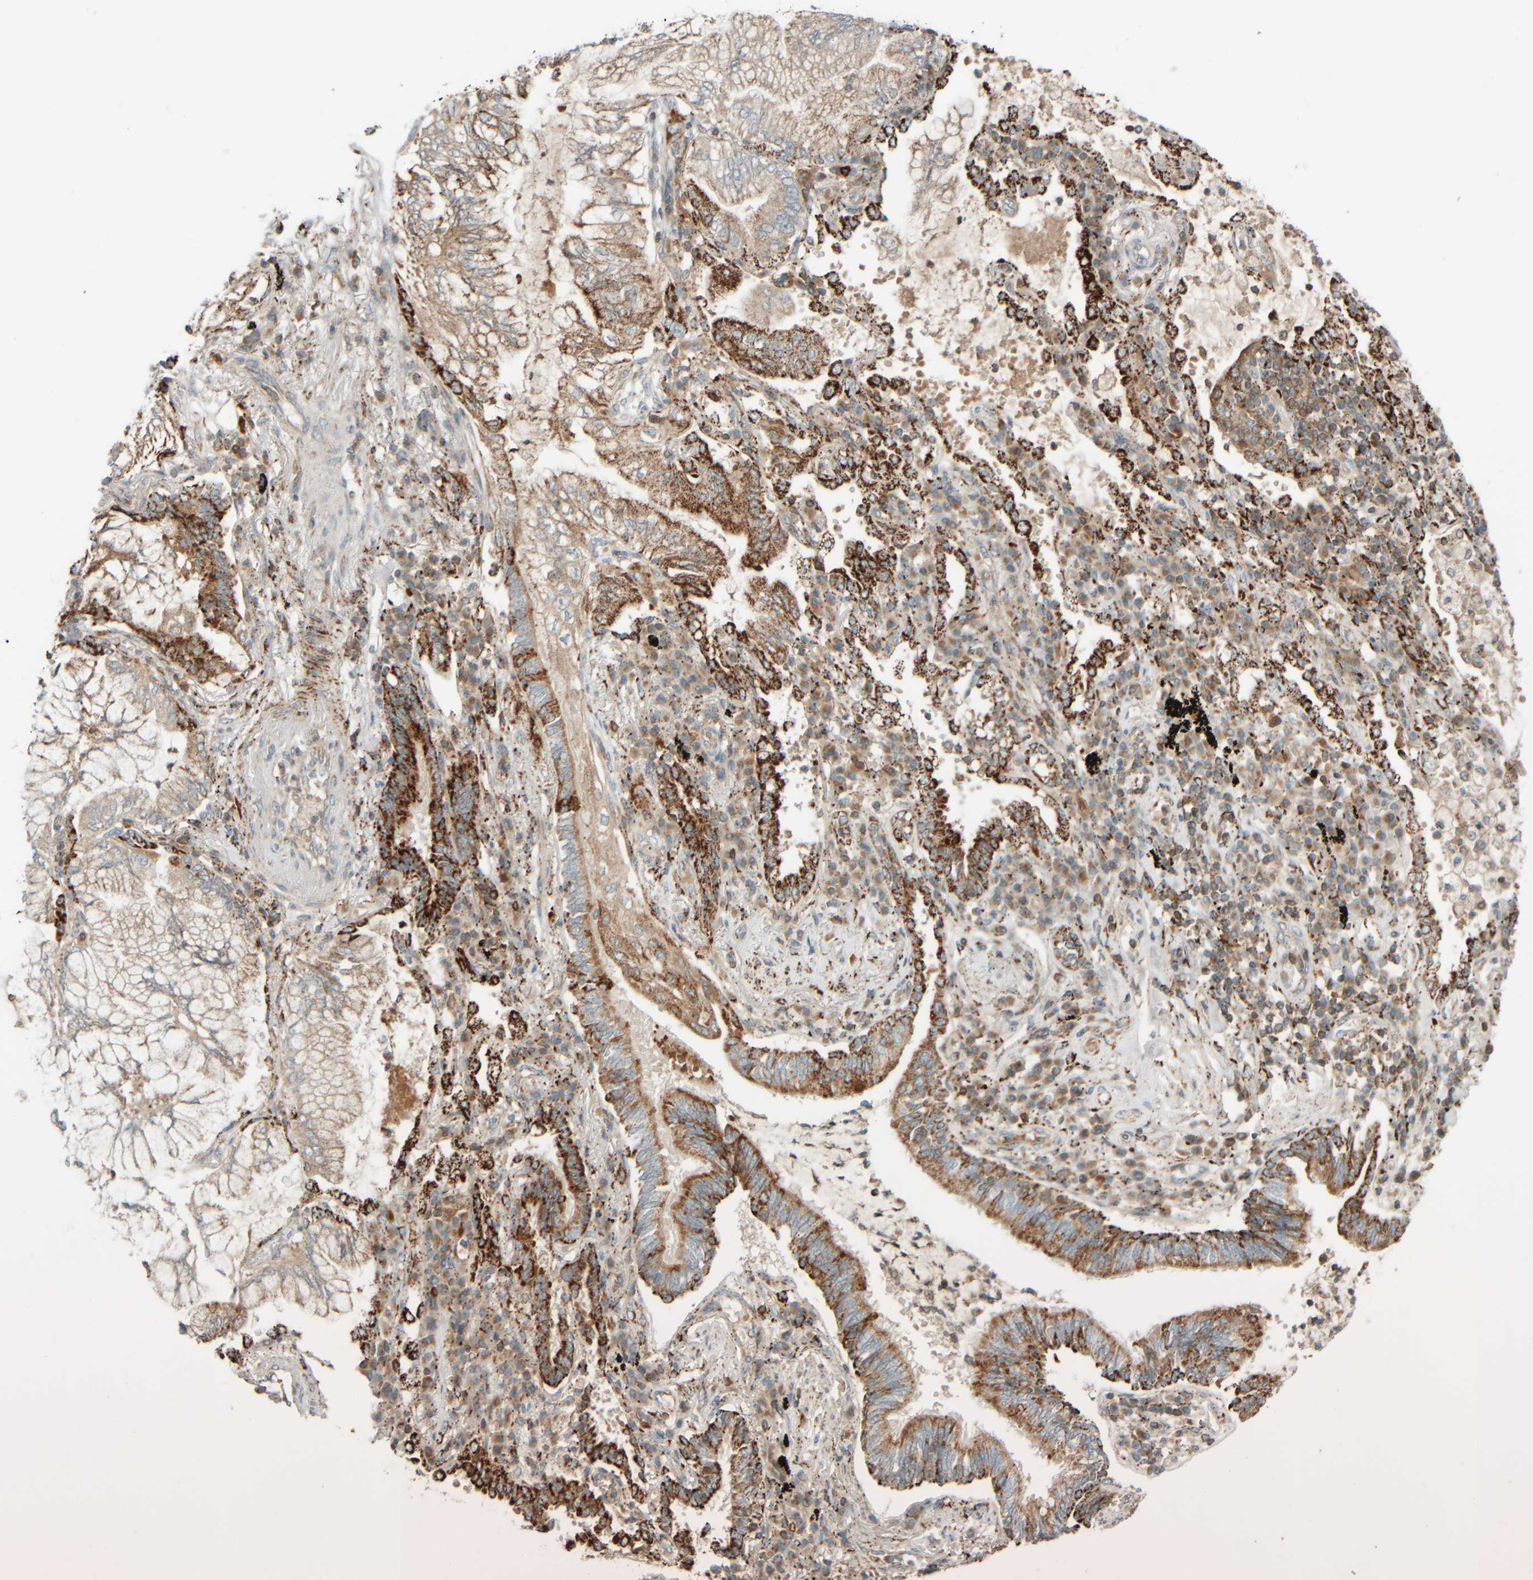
{"staining": {"intensity": "strong", "quantity": "25%-75%", "location": "cytoplasmic/membranous"}, "tissue": "lung cancer", "cell_type": "Tumor cells", "image_type": "cancer", "snomed": [{"axis": "morphology", "description": "Adenocarcinoma, NOS"}, {"axis": "topography", "description": "Lung"}], "caption": "Lung adenocarcinoma was stained to show a protein in brown. There is high levels of strong cytoplasmic/membranous positivity in approximately 25%-75% of tumor cells. The staining was performed using DAB to visualize the protein expression in brown, while the nuclei were stained in blue with hematoxylin (Magnification: 20x).", "gene": "SPAG5", "patient": {"sex": "female", "age": 70}}